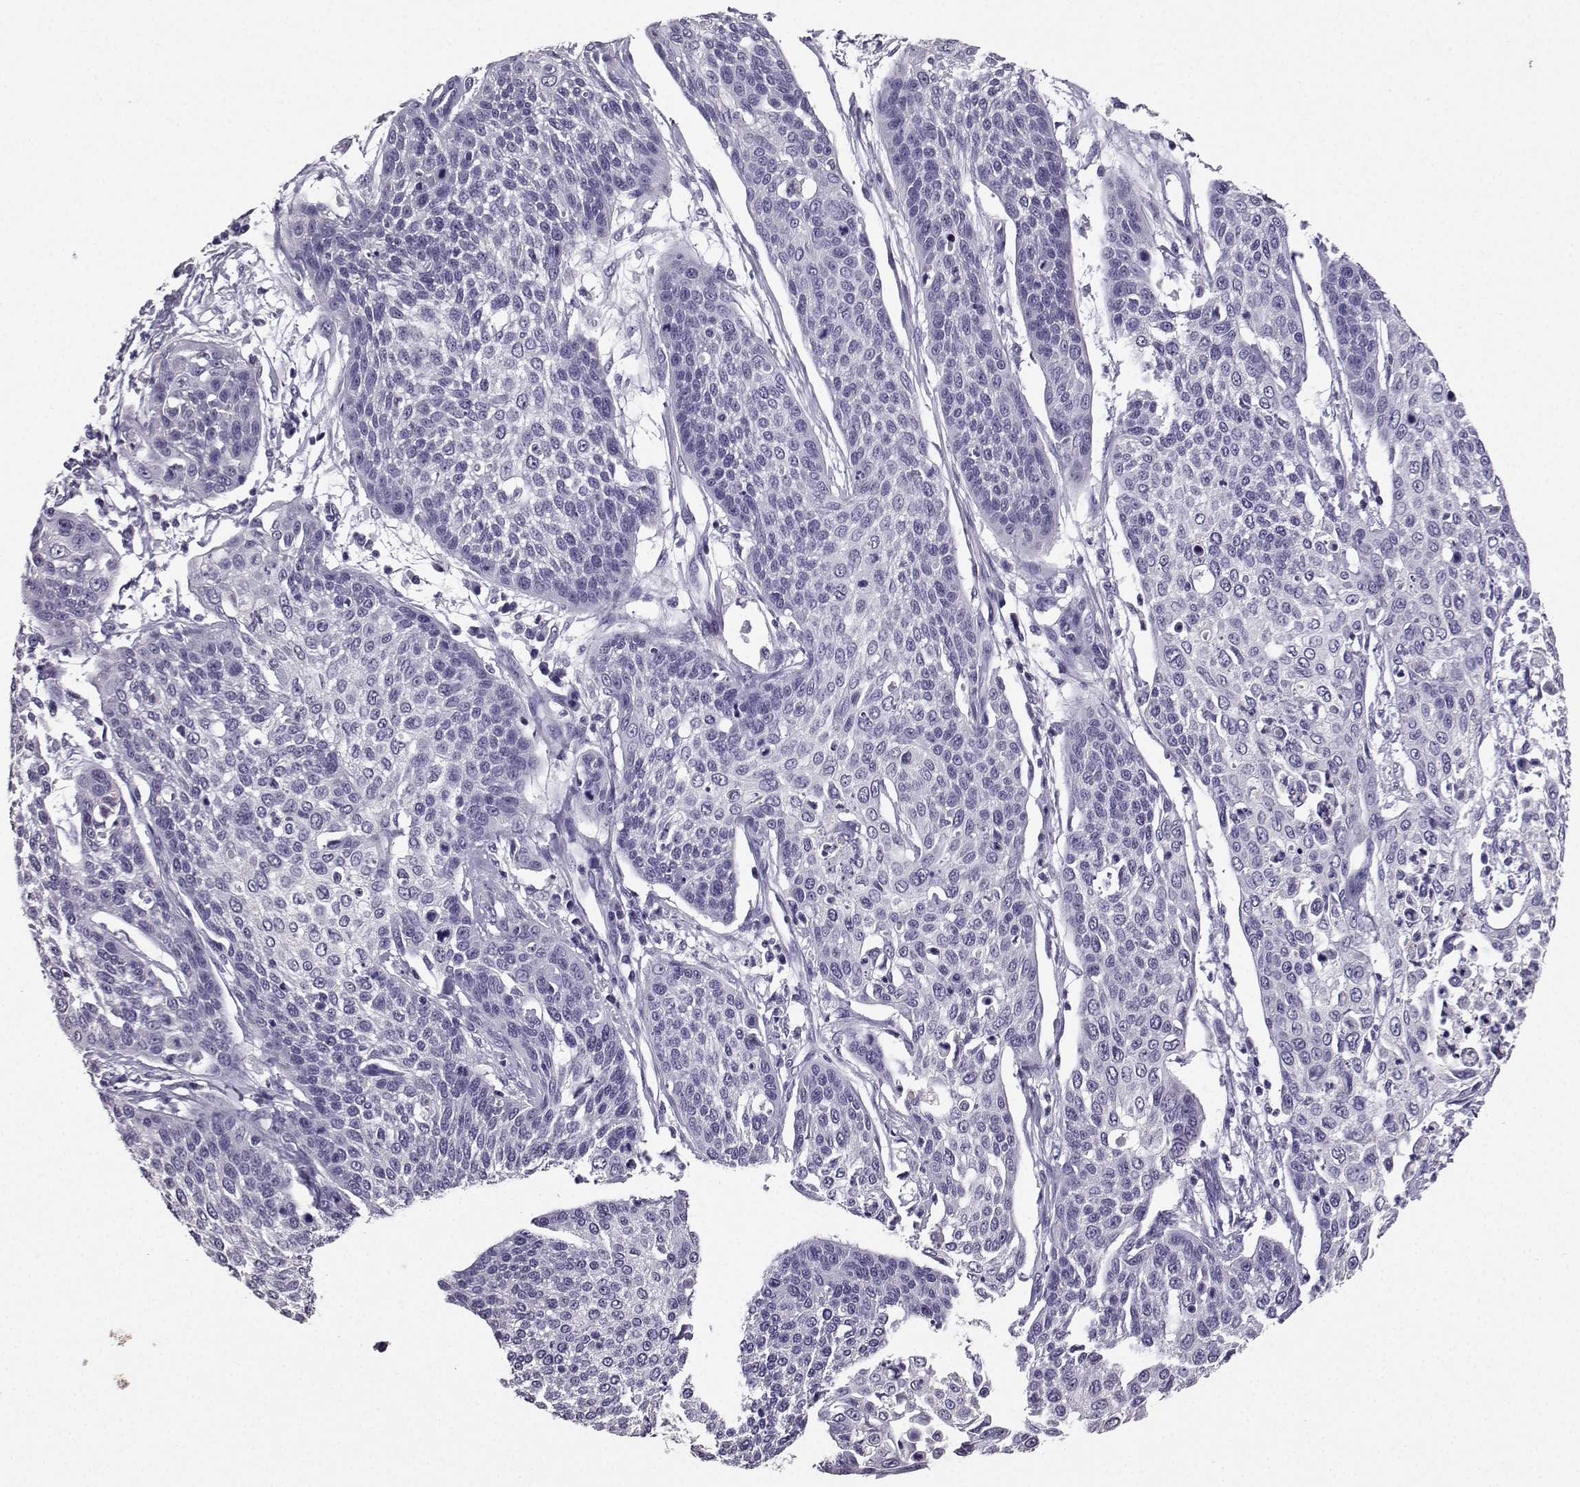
{"staining": {"intensity": "negative", "quantity": "none", "location": "none"}, "tissue": "cervical cancer", "cell_type": "Tumor cells", "image_type": "cancer", "snomed": [{"axis": "morphology", "description": "Squamous cell carcinoma, NOS"}, {"axis": "topography", "description": "Cervix"}], "caption": "Cervical cancer was stained to show a protein in brown. There is no significant staining in tumor cells.", "gene": "SPAG11B", "patient": {"sex": "female", "age": 34}}